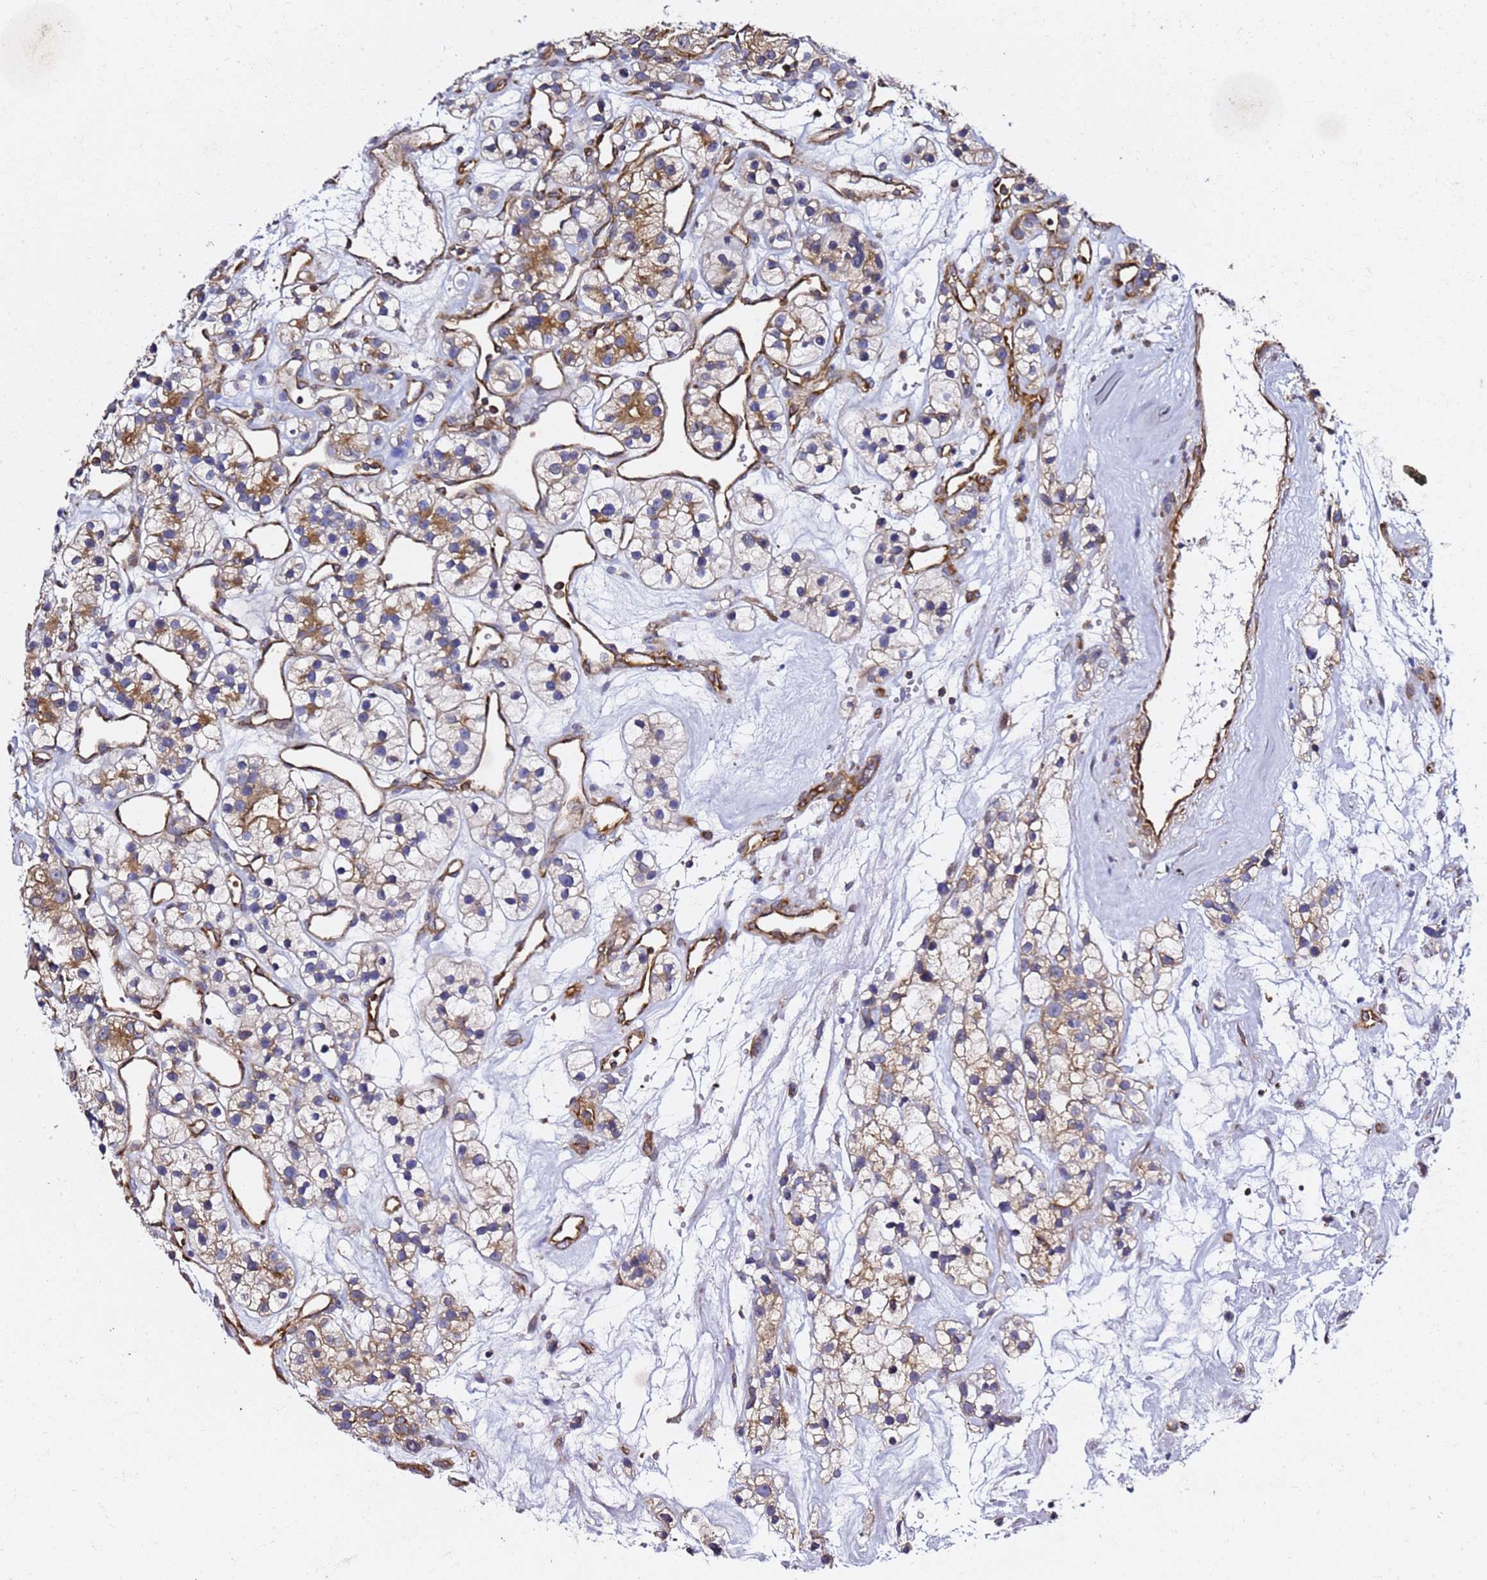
{"staining": {"intensity": "moderate", "quantity": "25%-75%", "location": "cytoplasmic/membranous"}, "tissue": "renal cancer", "cell_type": "Tumor cells", "image_type": "cancer", "snomed": [{"axis": "morphology", "description": "Adenocarcinoma, NOS"}, {"axis": "topography", "description": "Kidney"}], "caption": "Immunohistochemistry of renal cancer (adenocarcinoma) shows medium levels of moderate cytoplasmic/membranous staining in about 25%-75% of tumor cells.", "gene": "TPST1", "patient": {"sex": "female", "age": 57}}